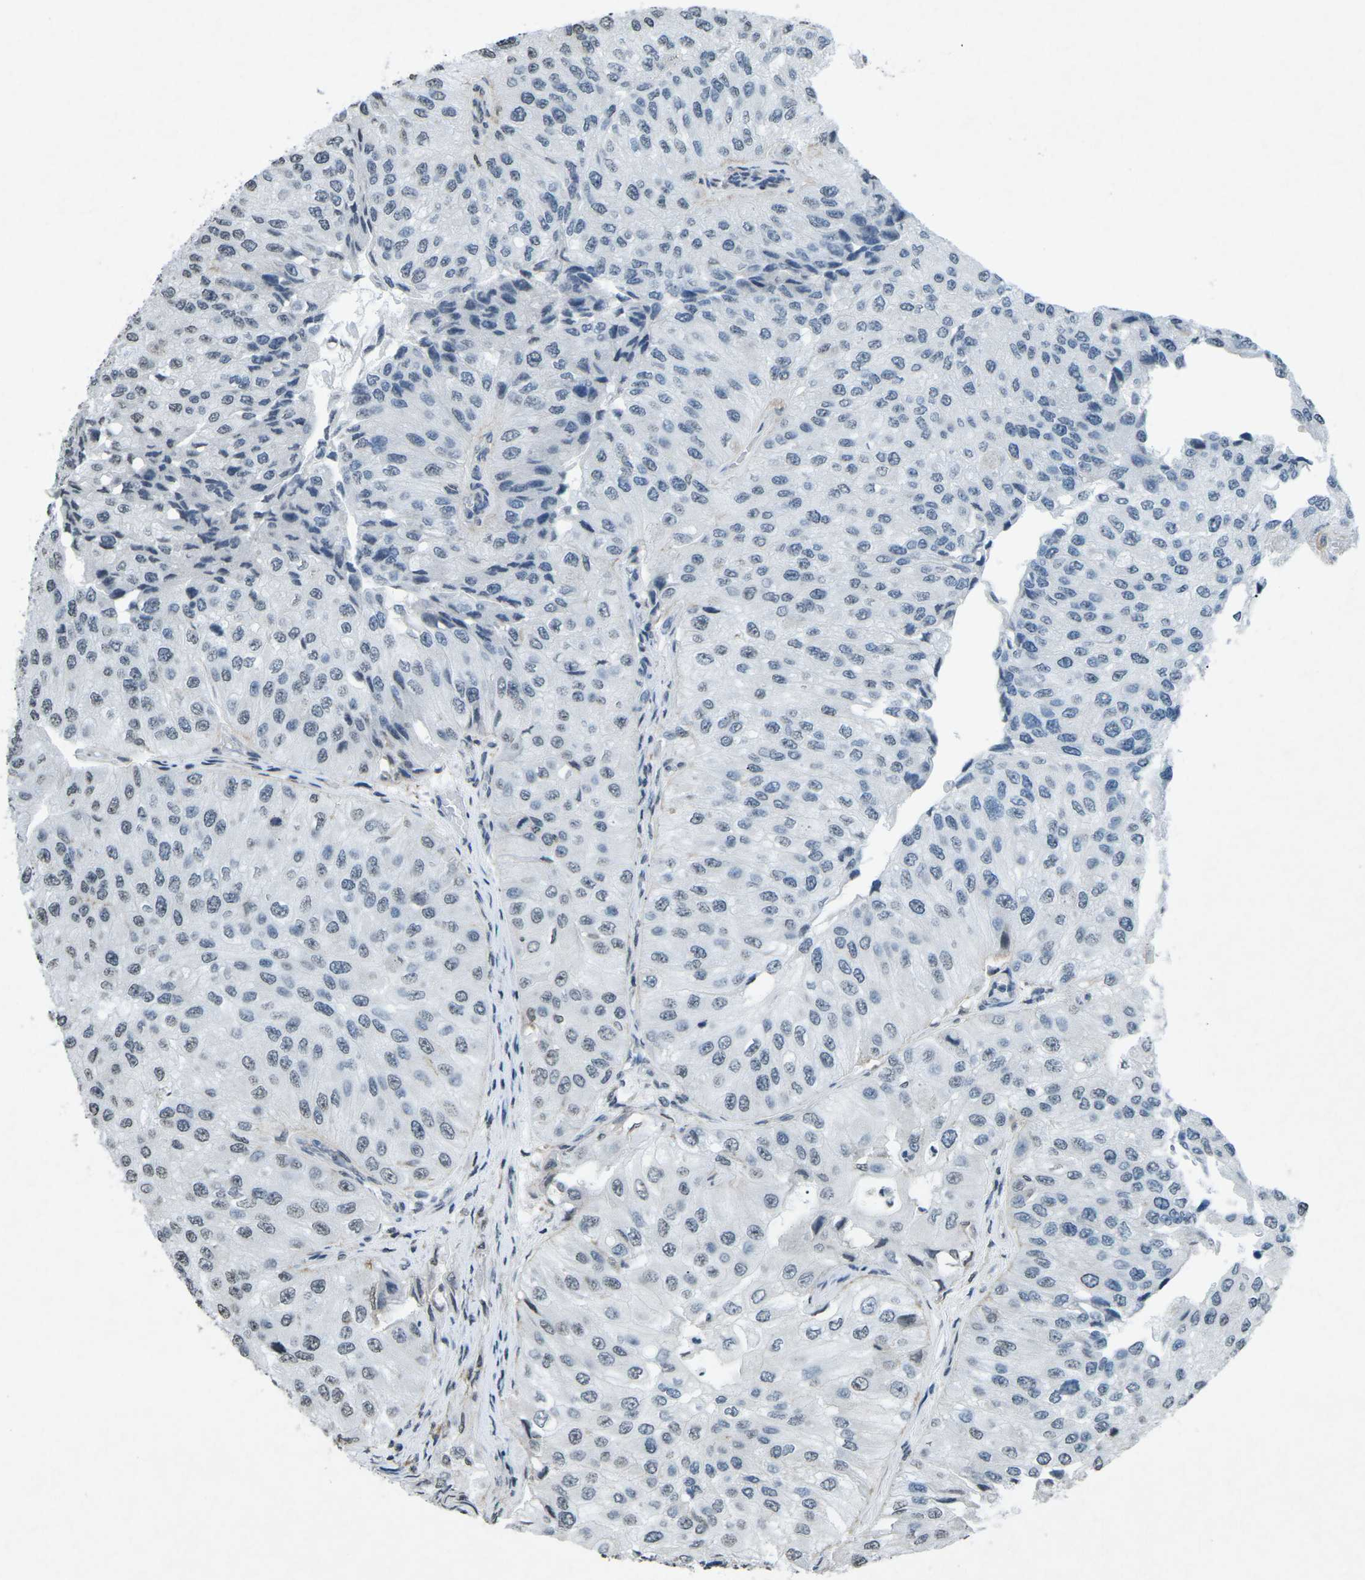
{"staining": {"intensity": "weak", "quantity": "<25%", "location": "nuclear"}, "tissue": "urothelial cancer", "cell_type": "Tumor cells", "image_type": "cancer", "snomed": [{"axis": "morphology", "description": "Urothelial carcinoma, High grade"}, {"axis": "topography", "description": "Kidney"}, {"axis": "topography", "description": "Urinary bladder"}], "caption": "Tumor cells show no significant protein expression in high-grade urothelial carcinoma.", "gene": "TFR2", "patient": {"sex": "male", "age": 77}}